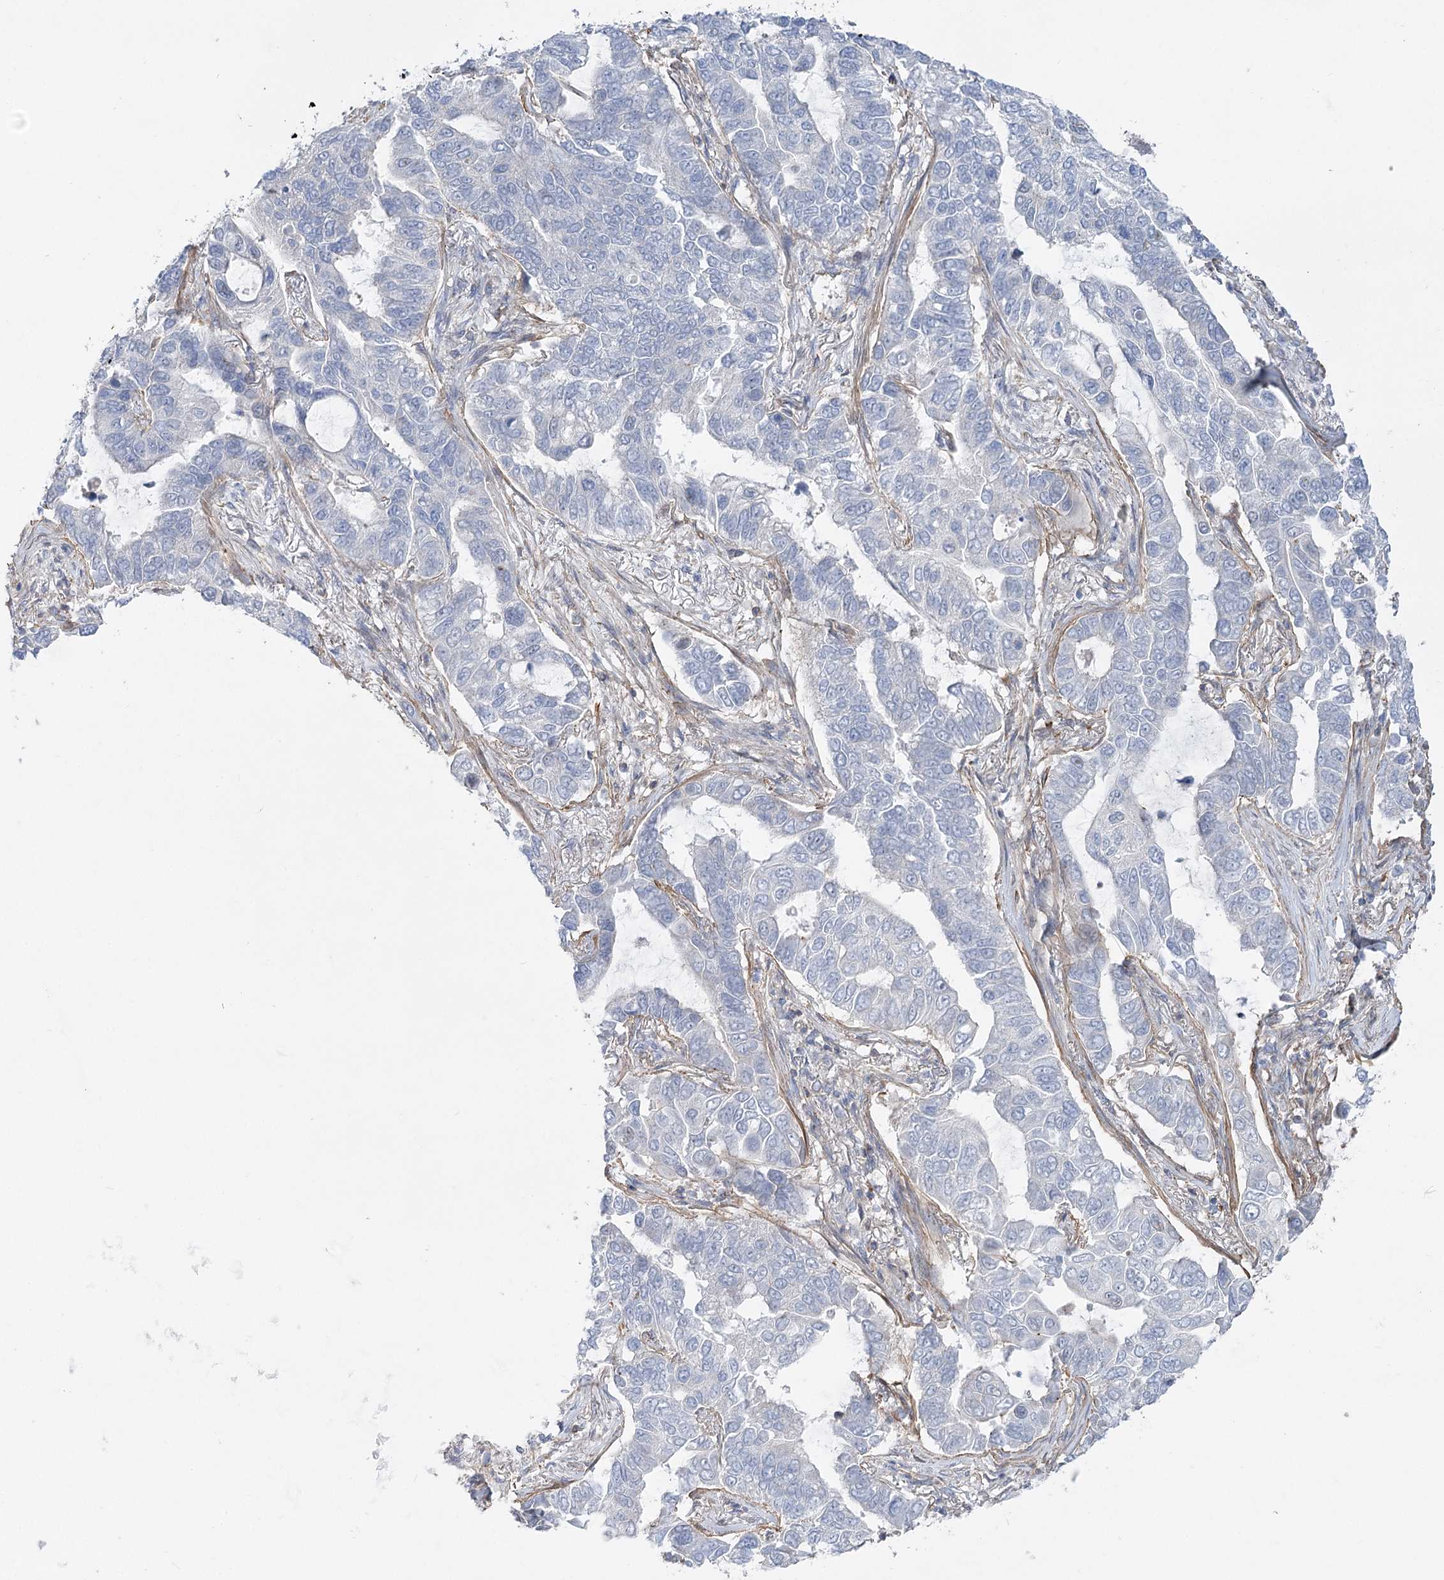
{"staining": {"intensity": "negative", "quantity": "none", "location": "none"}, "tissue": "lung cancer", "cell_type": "Tumor cells", "image_type": "cancer", "snomed": [{"axis": "morphology", "description": "Adenocarcinoma, NOS"}, {"axis": "topography", "description": "Lung"}], "caption": "A photomicrograph of human lung cancer is negative for staining in tumor cells.", "gene": "LARP1B", "patient": {"sex": "male", "age": 64}}